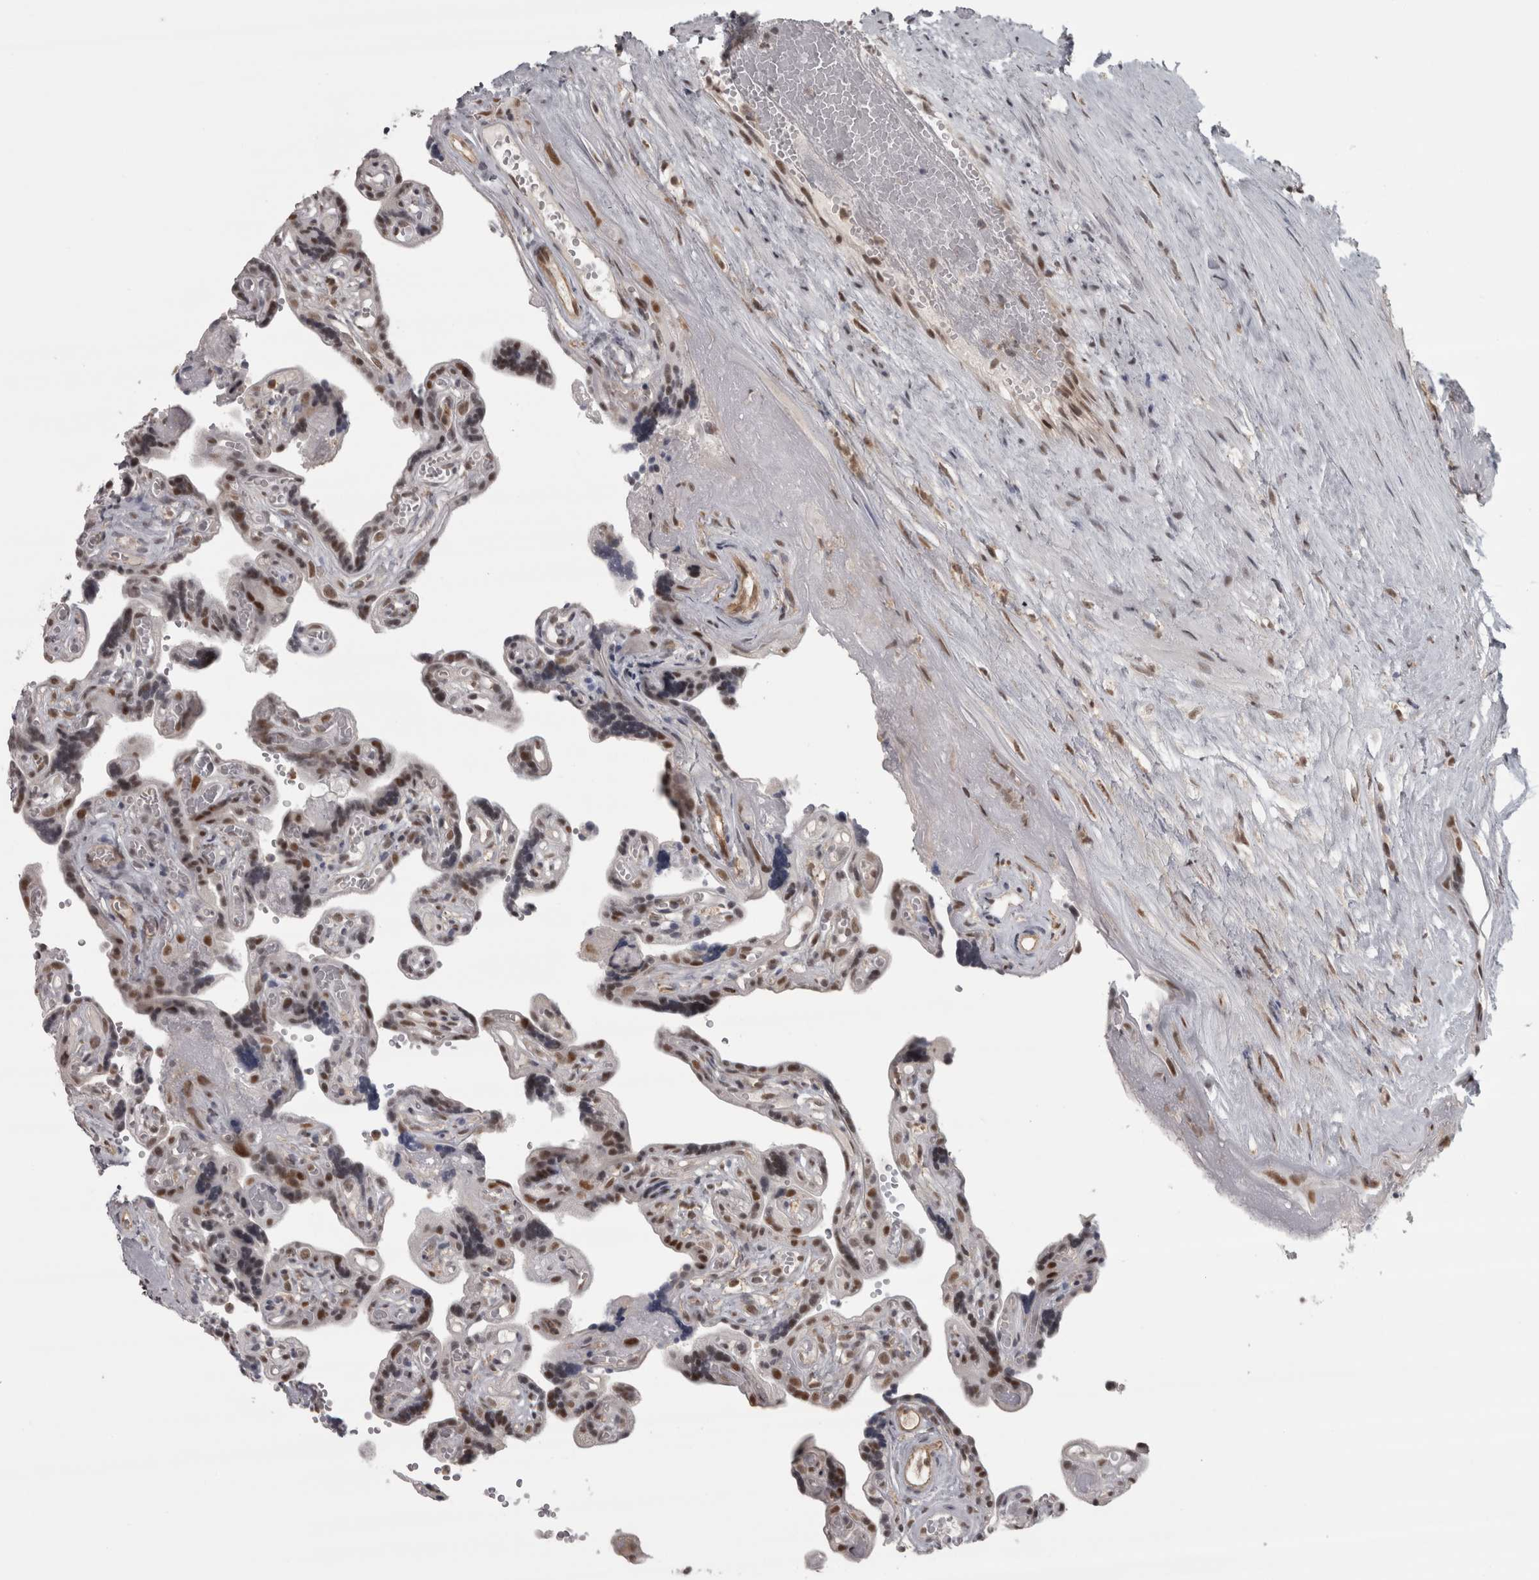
{"staining": {"intensity": "moderate", "quantity": ">75%", "location": "nuclear"}, "tissue": "placenta", "cell_type": "Trophoblastic cells", "image_type": "normal", "snomed": [{"axis": "morphology", "description": "Normal tissue, NOS"}, {"axis": "topography", "description": "Placenta"}], "caption": "The micrograph reveals immunohistochemical staining of benign placenta. There is moderate nuclear staining is identified in about >75% of trophoblastic cells.", "gene": "MICU3", "patient": {"sex": "female", "age": 30}}